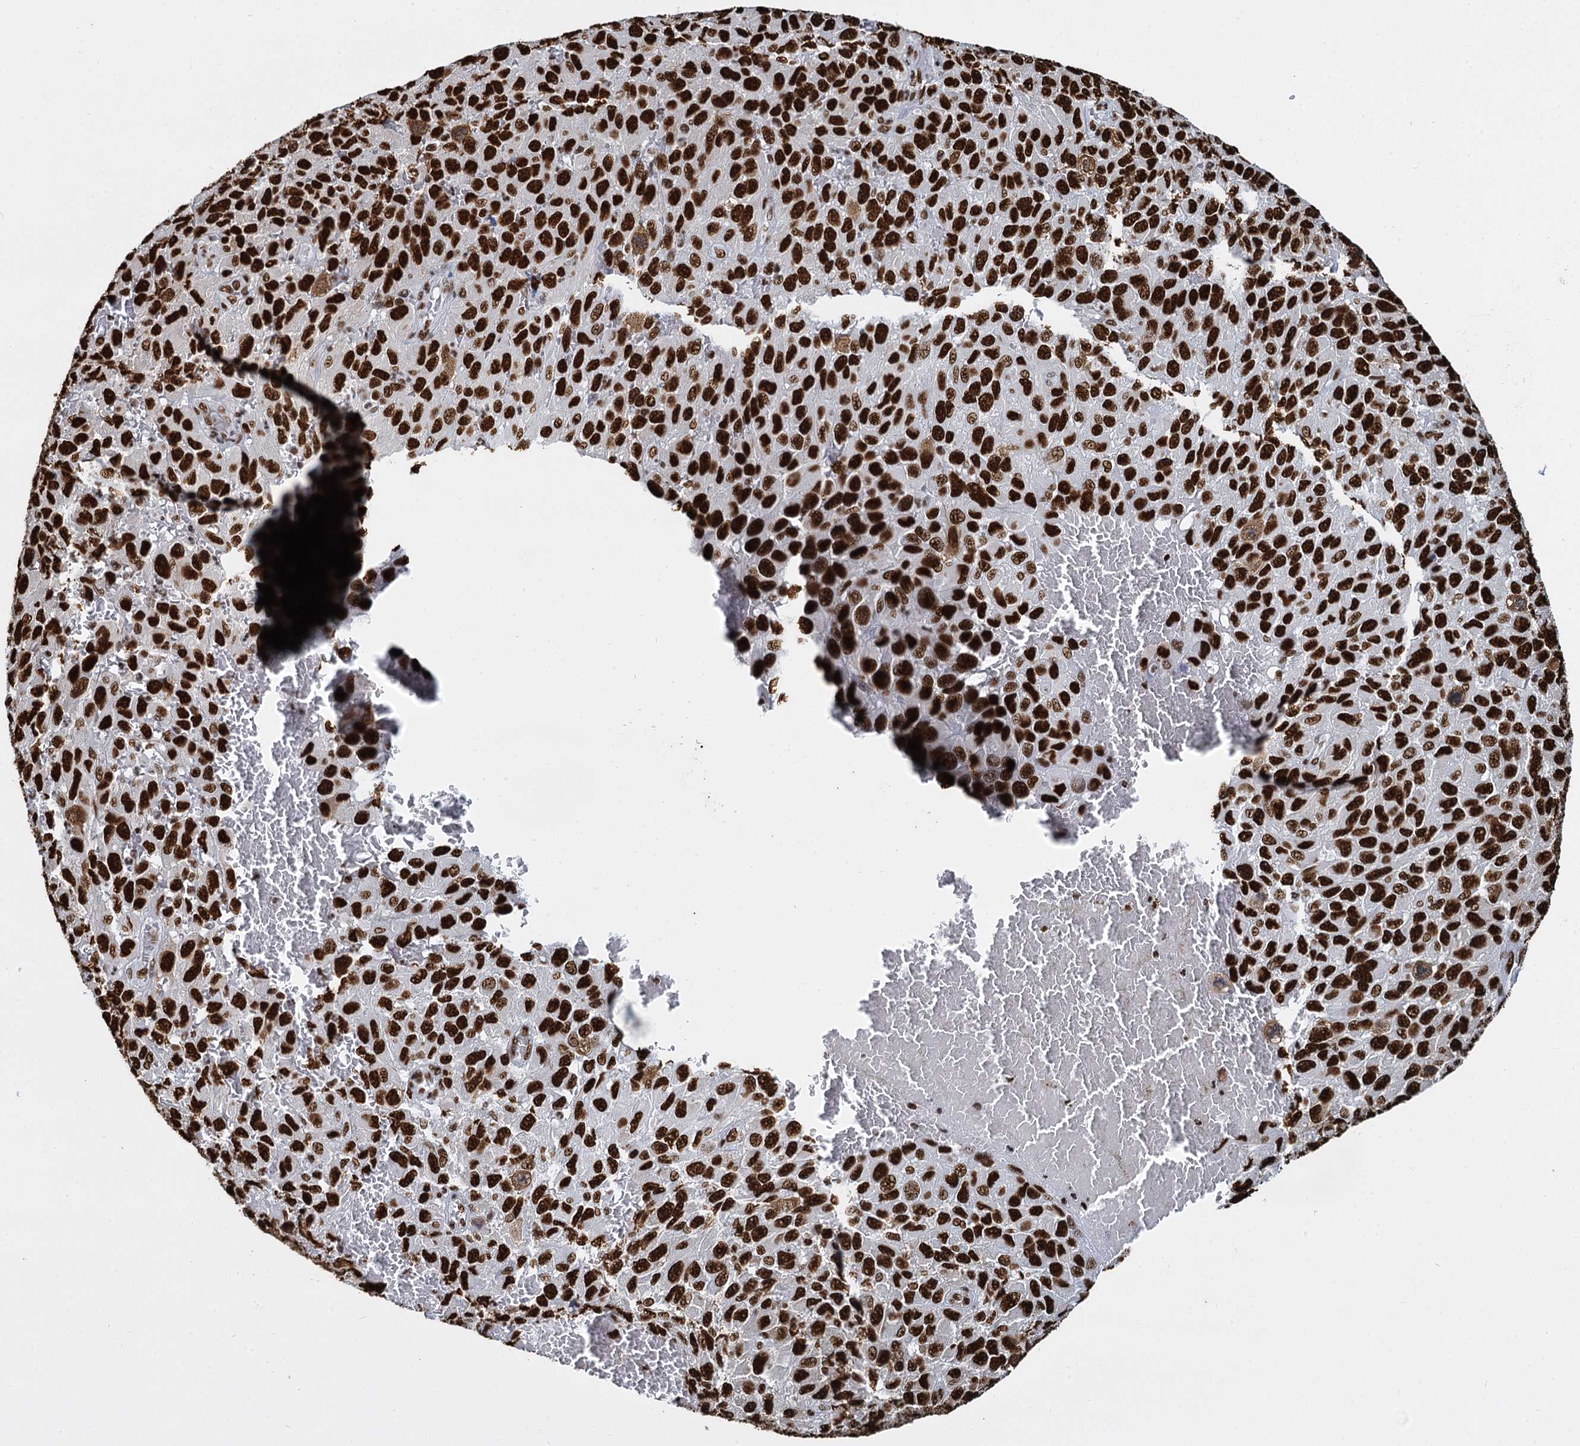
{"staining": {"intensity": "strong", "quantity": ">75%", "location": "nuclear"}, "tissue": "melanoma", "cell_type": "Tumor cells", "image_type": "cancer", "snomed": [{"axis": "morphology", "description": "Normal tissue, NOS"}, {"axis": "morphology", "description": "Malignant melanoma, NOS"}, {"axis": "topography", "description": "Skin"}], "caption": "IHC of human melanoma exhibits high levels of strong nuclear staining in about >75% of tumor cells.", "gene": "DCPS", "patient": {"sex": "female", "age": 96}}